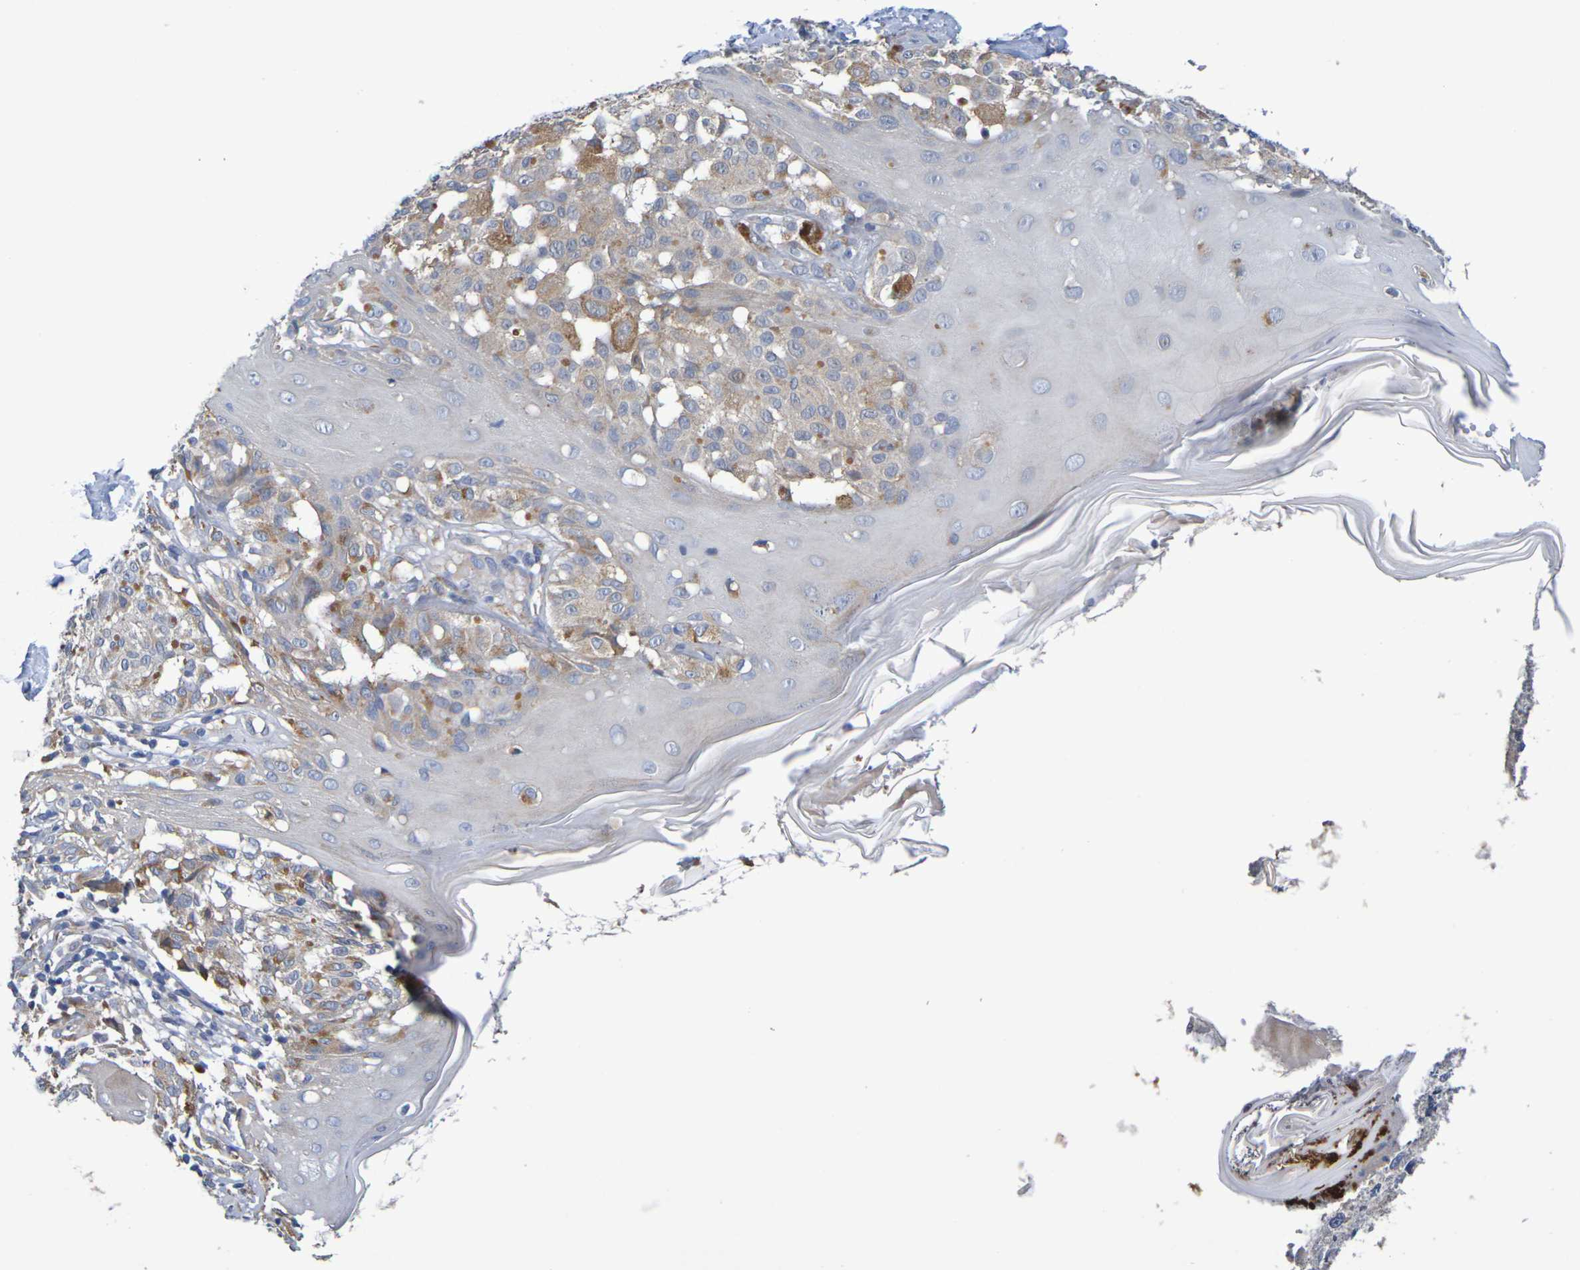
{"staining": {"intensity": "weak", "quantity": ">75%", "location": "cytoplasmic/membranous"}, "tissue": "melanoma", "cell_type": "Tumor cells", "image_type": "cancer", "snomed": [{"axis": "morphology", "description": "Malignant melanoma, NOS"}, {"axis": "topography", "description": "Skin"}], "caption": "Protein analysis of melanoma tissue demonstrates weak cytoplasmic/membranous staining in about >75% of tumor cells. (Brightfield microscopy of DAB IHC at high magnification).", "gene": "SDC4", "patient": {"sex": "female", "age": 46}}